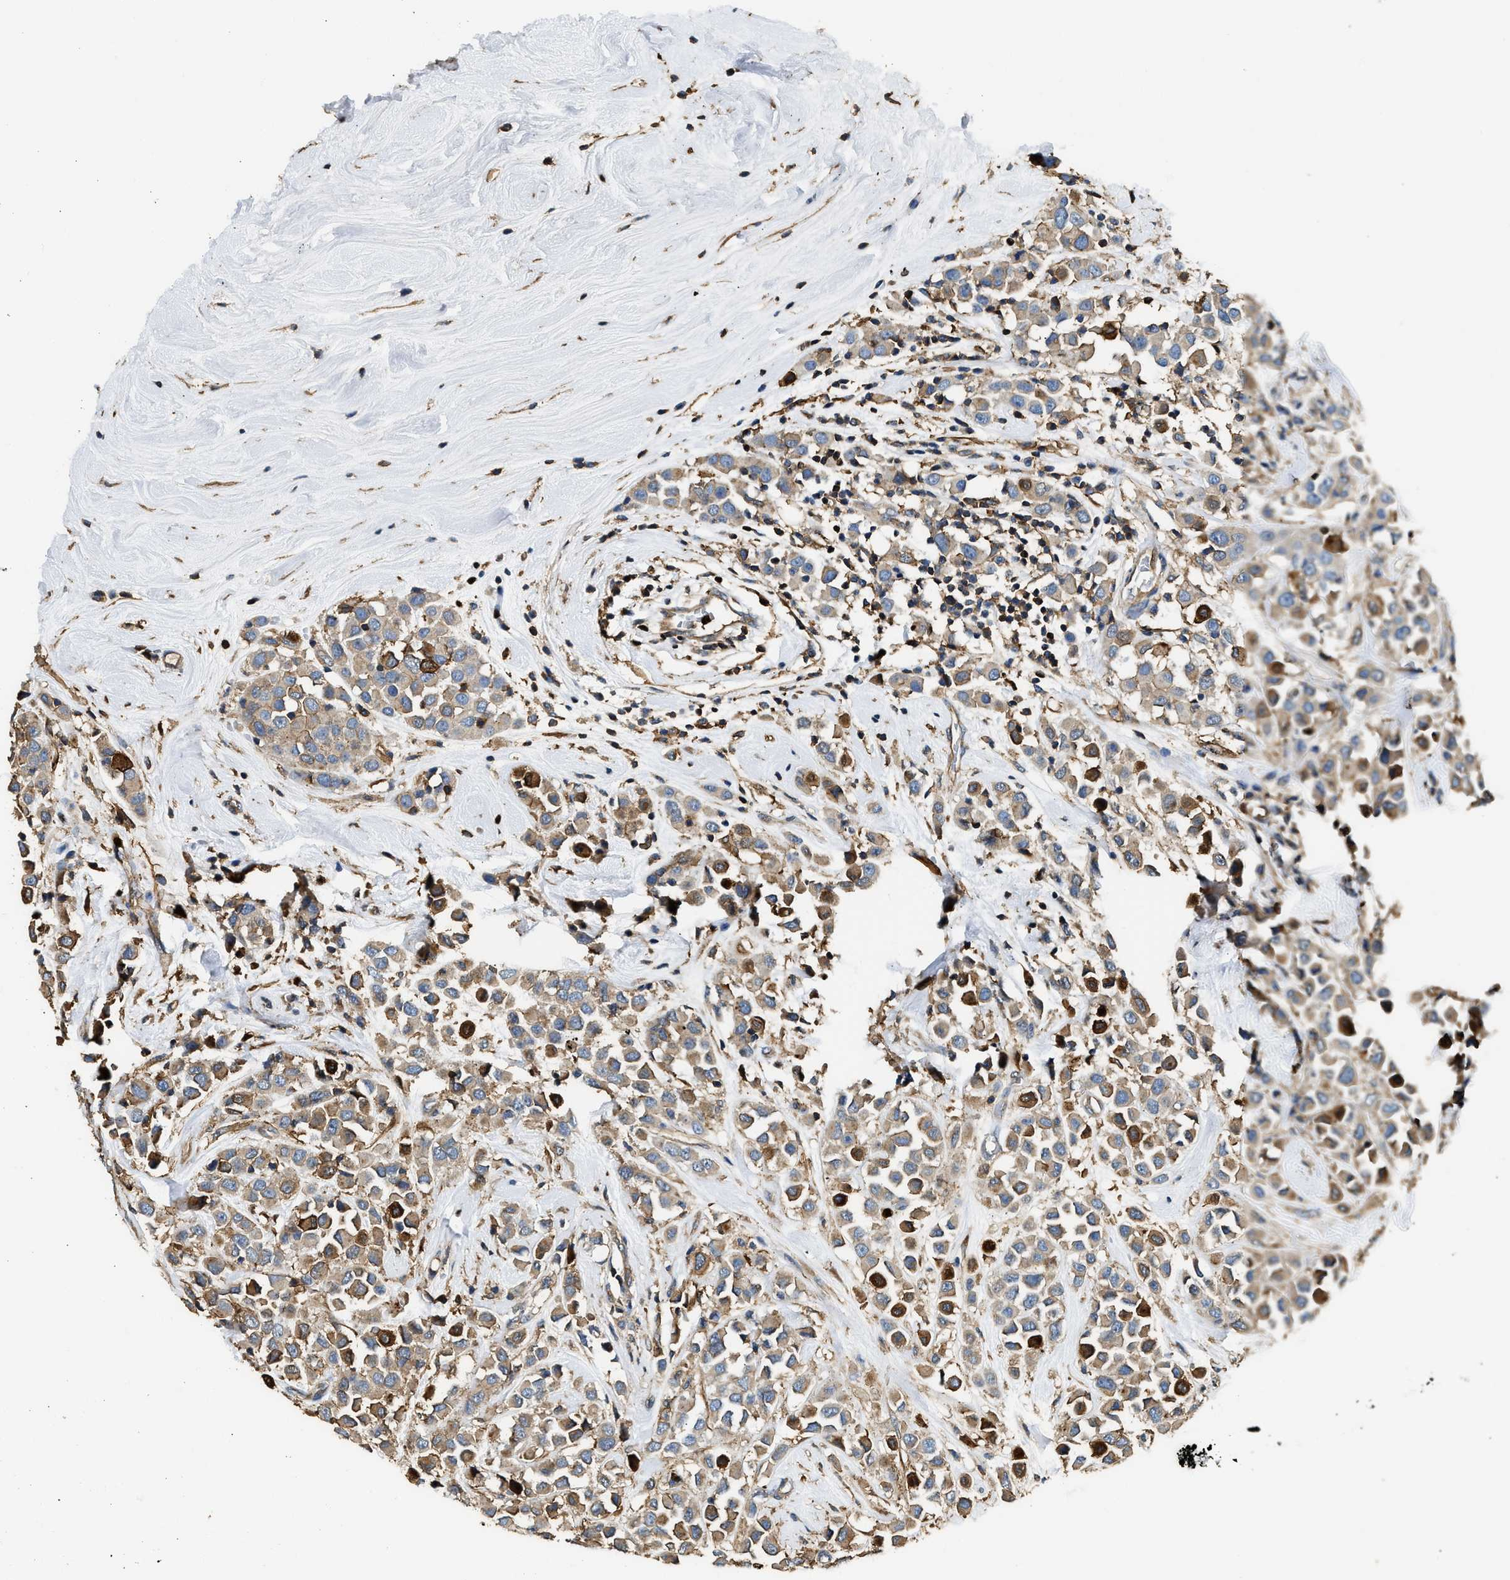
{"staining": {"intensity": "moderate", "quantity": ">75%", "location": "cytoplasmic/membranous"}, "tissue": "breast cancer", "cell_type": "Tumor cells", "image_type": "cancer", "snomed": [{"axis": "morphology", "description": "Duct carcinoma"}, {"axis": "topography", "description": "Breast"}], "caption": "Breast infiltrating ductal carcinoma stained with DAB (3,3'-diaminobenzidine) immunohistochemistry exhibits medium levels of moderate cytoplasmic/membranous positivity in about >75% of tumor cells.", "gene": "ANXA3", "patient": {"sex": "female", "age": 61}}